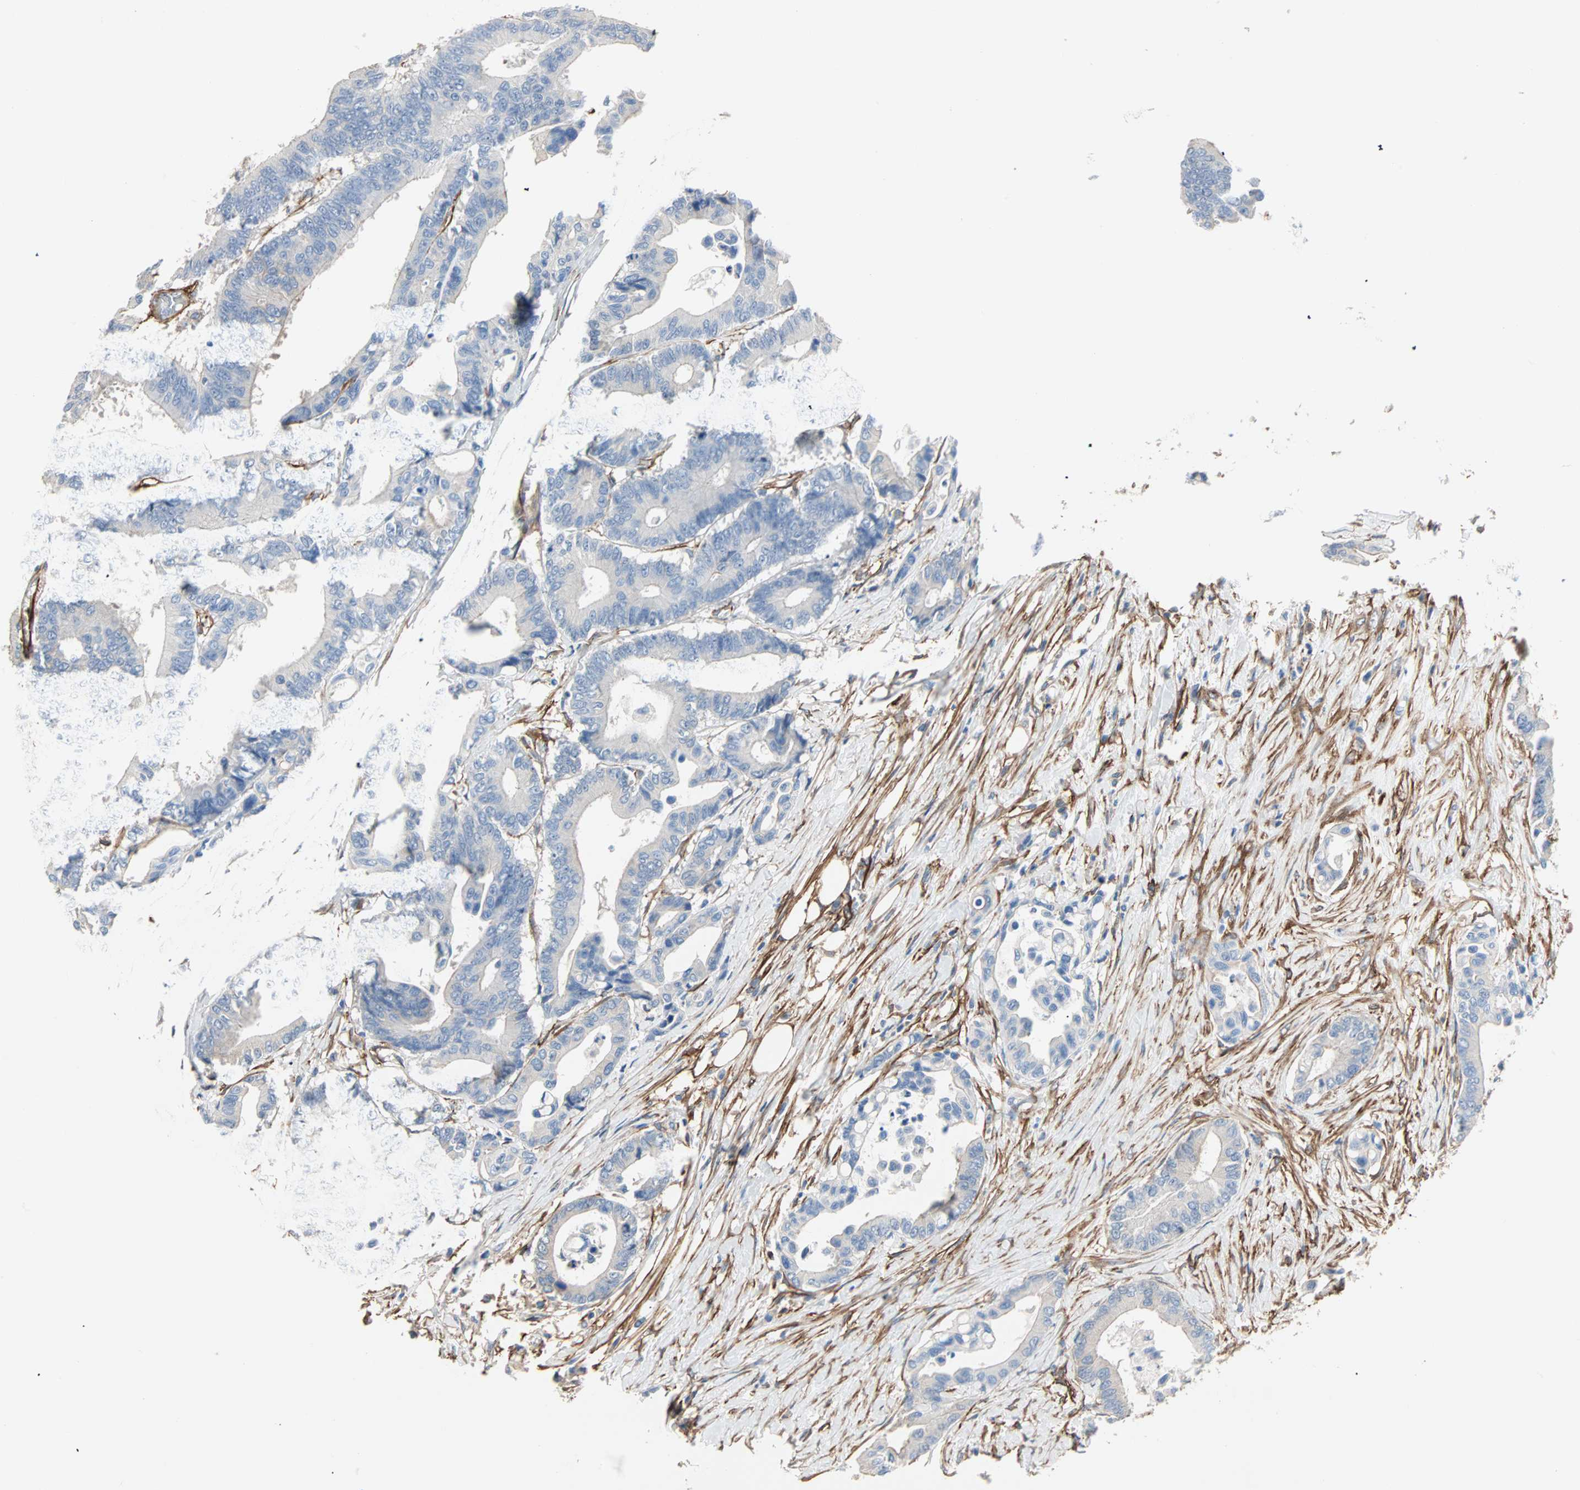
{"staining": {"intensity": "negative", "quantity": "none", "location": "none"}, "tissue": "colorectal cancer", "cell_type": "Tumor cells", "image_type": "cancer", "snomed": [{"axis": "morphology", "description": "Normal tissue, NOS"}, {"axis": "morphology", "description": "Adenocarcinoma, NOS"}, {"axis": "topography", "description": "Colon"}], "caption": "IHC of human colorectal adenocarcinoma demonstrates no expression in tumor cells.", "gene": "EPB41L2", "patient": {"sex": "male", "age": 82}}